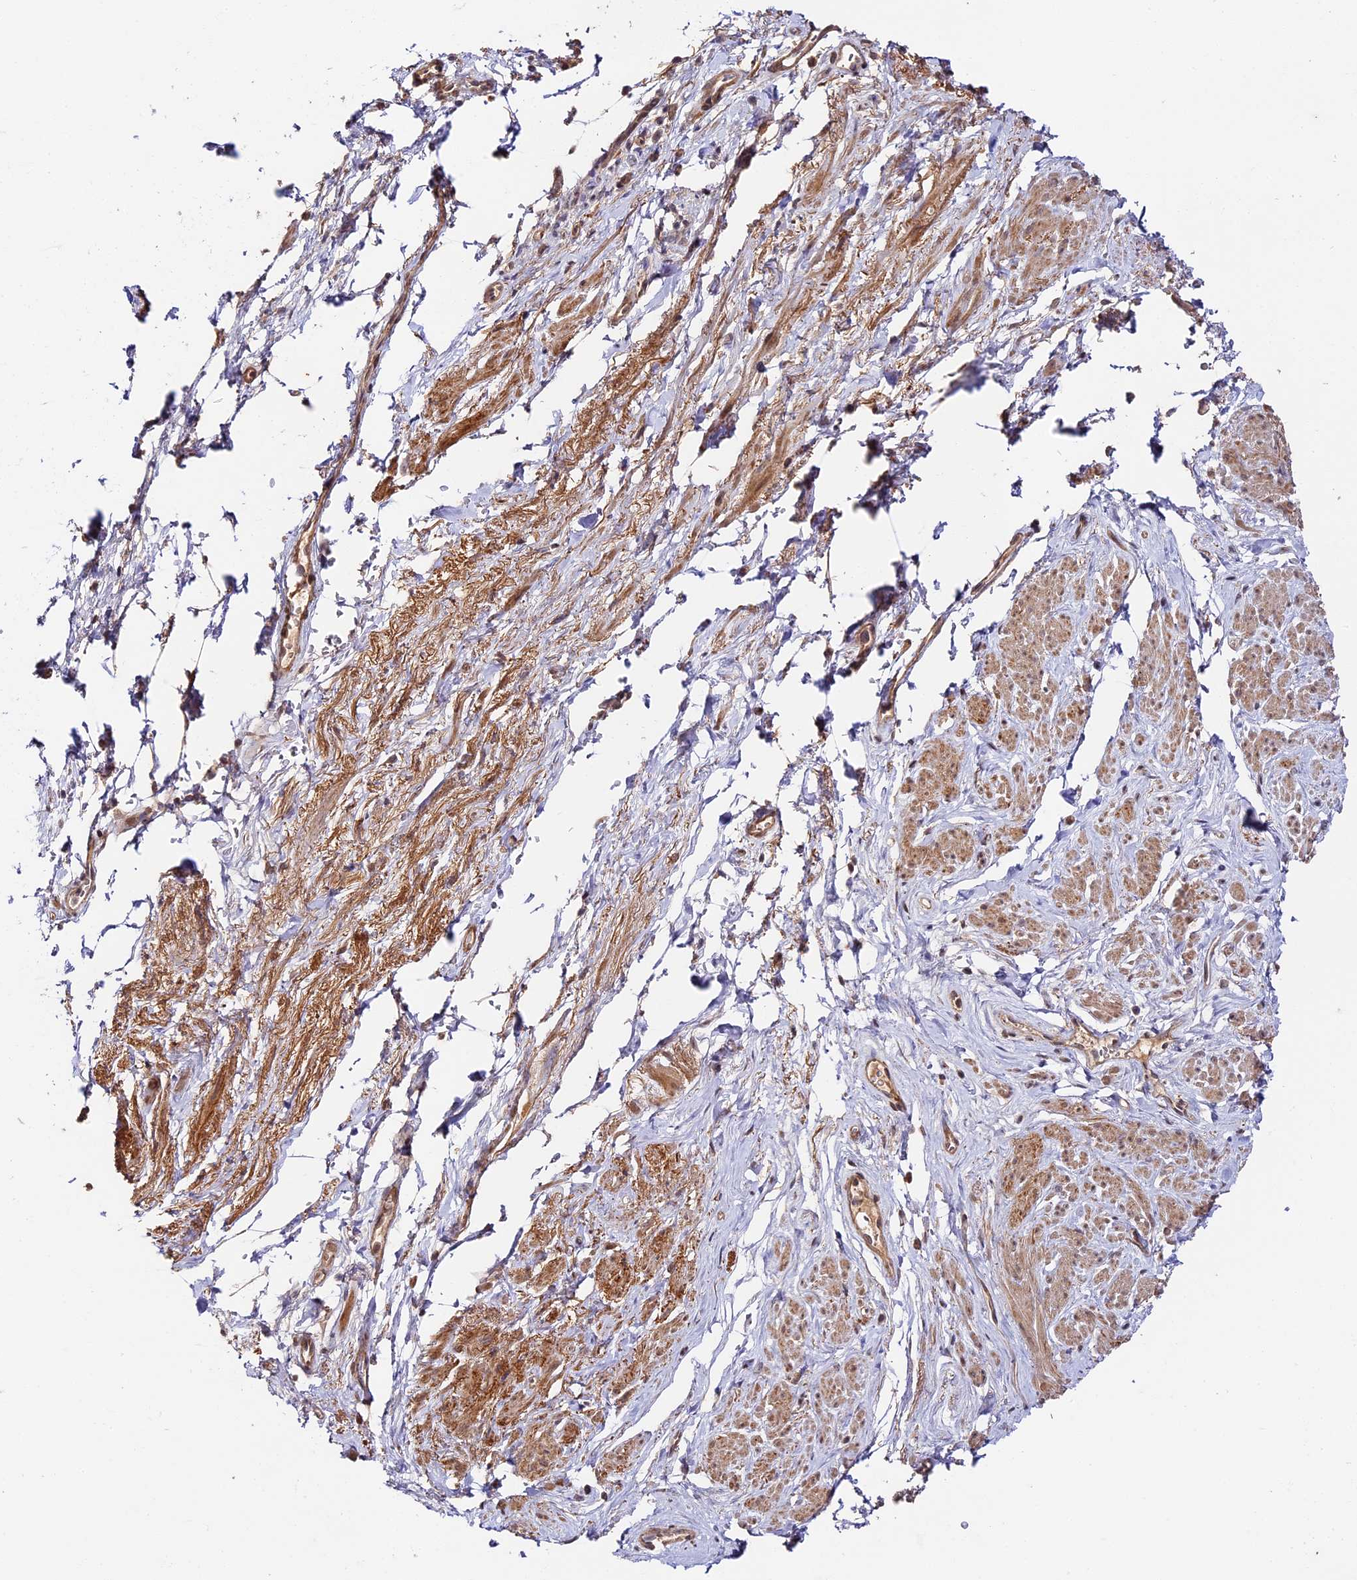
{"staining": {"intensity": "moderate", "quantity": "25%-75%", "location": "cytoplasmic/membranous"}, "tissue": "smooth muscle", "cell_type": "Smooth muscle cells", "image_type": "normal", "snomed": [{"axis": "morphology", "description": "Normal tissue, NOS"}, {"axis": "topography", "description": "Smooth muscle"}, {"axis": "topography", "description": "Peripheral nerve tissue"}], "caption": "About 25%-75% of smooth muscle cells in normal smooth muscle show moderate cytoplasmic/membranous protein positivity as visualized by brown immunohistochemical staining.", "gene": "IMPACT", "patient": {"sex": "male", "age": 69}}